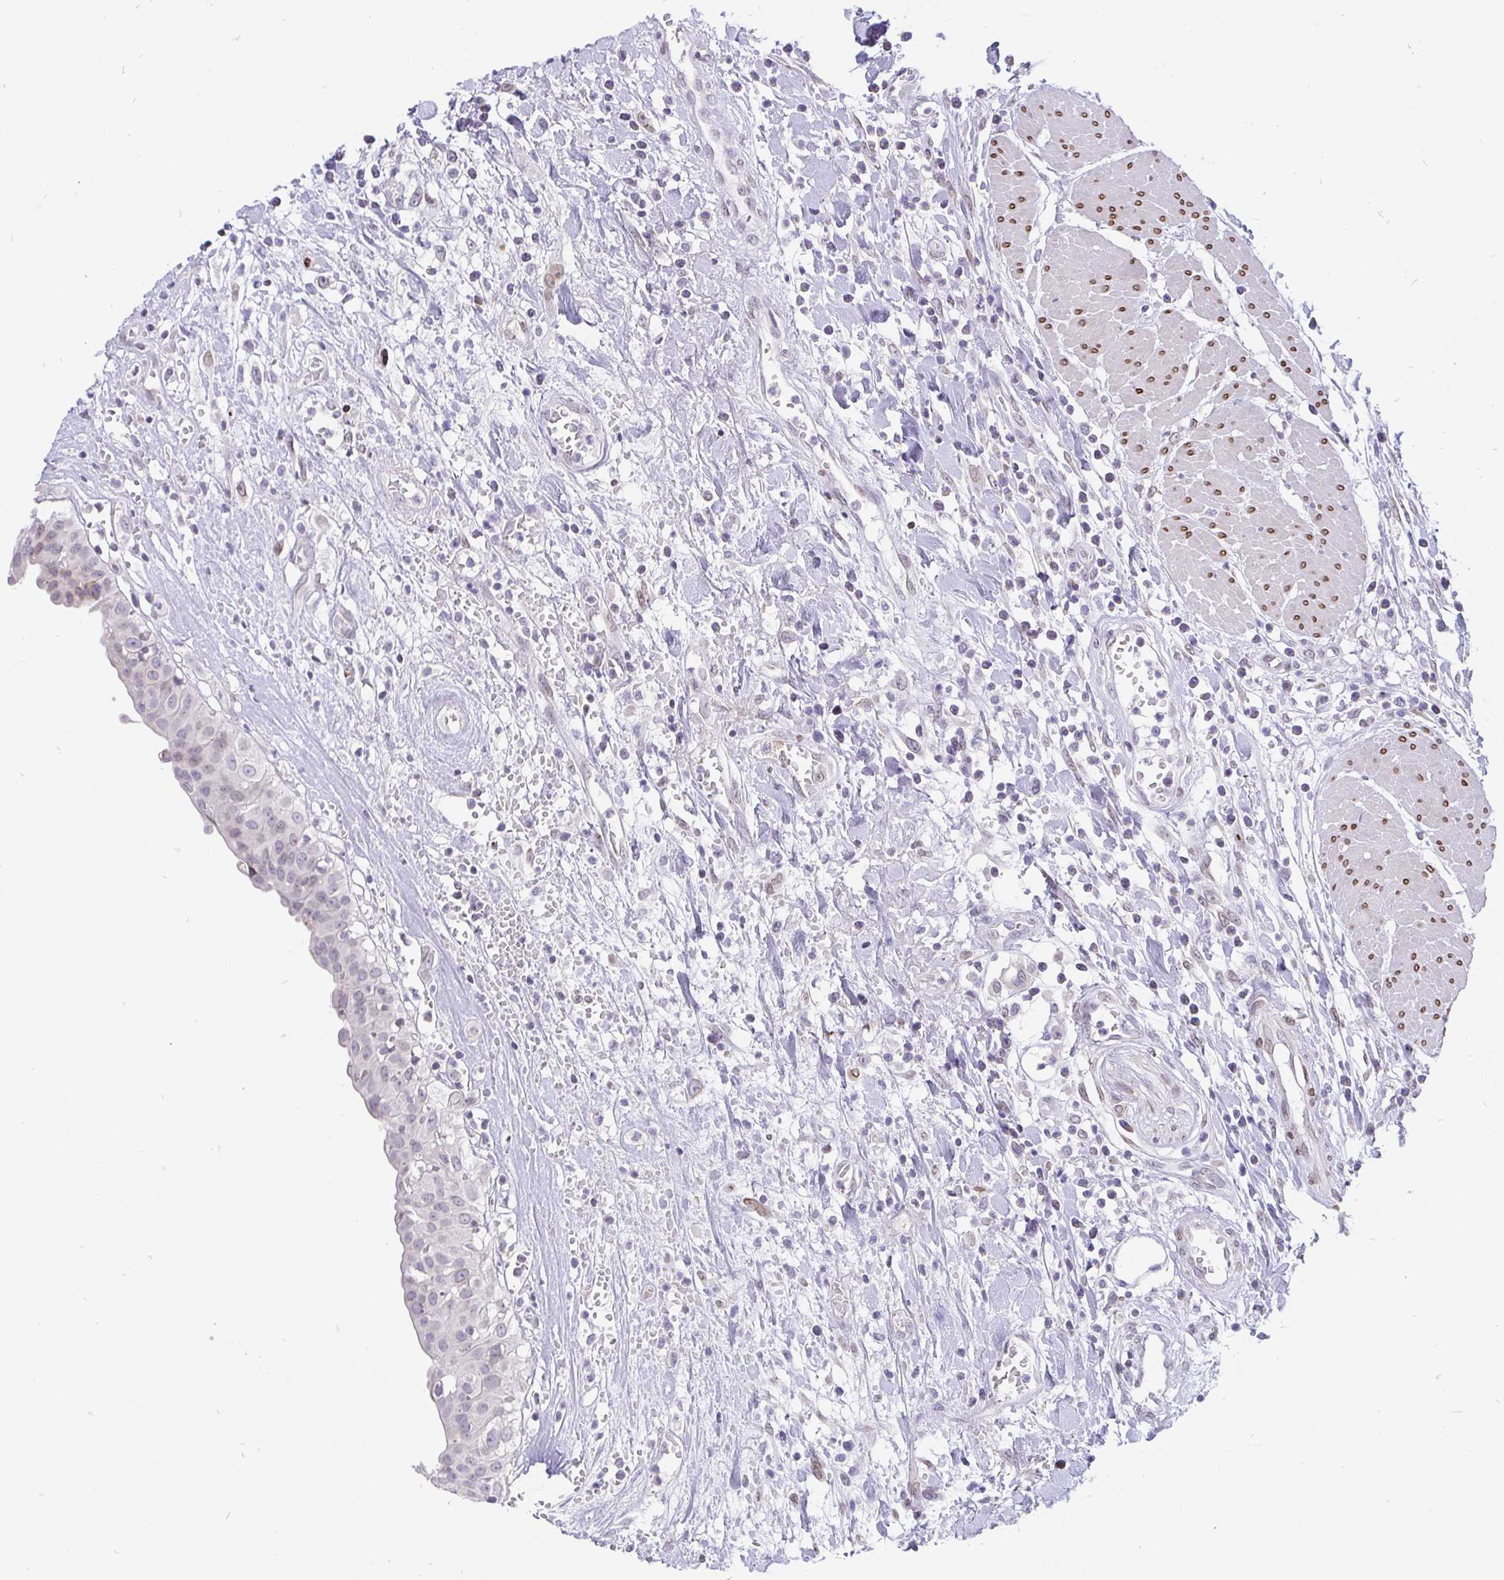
{"staining": {"intensity": "weak", "quantity": "25%-75%", "location": "nuclear"}, "tissue": "urinary bladder", "cell_type": "Urothelial cells", "image_type": "normal", "snomed": [{"axis": "morphology", "description": "Normal tissue, NOS"}, {"axis": "topography", "description": "Urinary bladder"}], "caption": "The immunohistochemical stain highlights weak nuclear expression in urothelial cells of normal urinary bladder.", "gene": "EMD", "patient": {"sex": "male", "age": 64}}